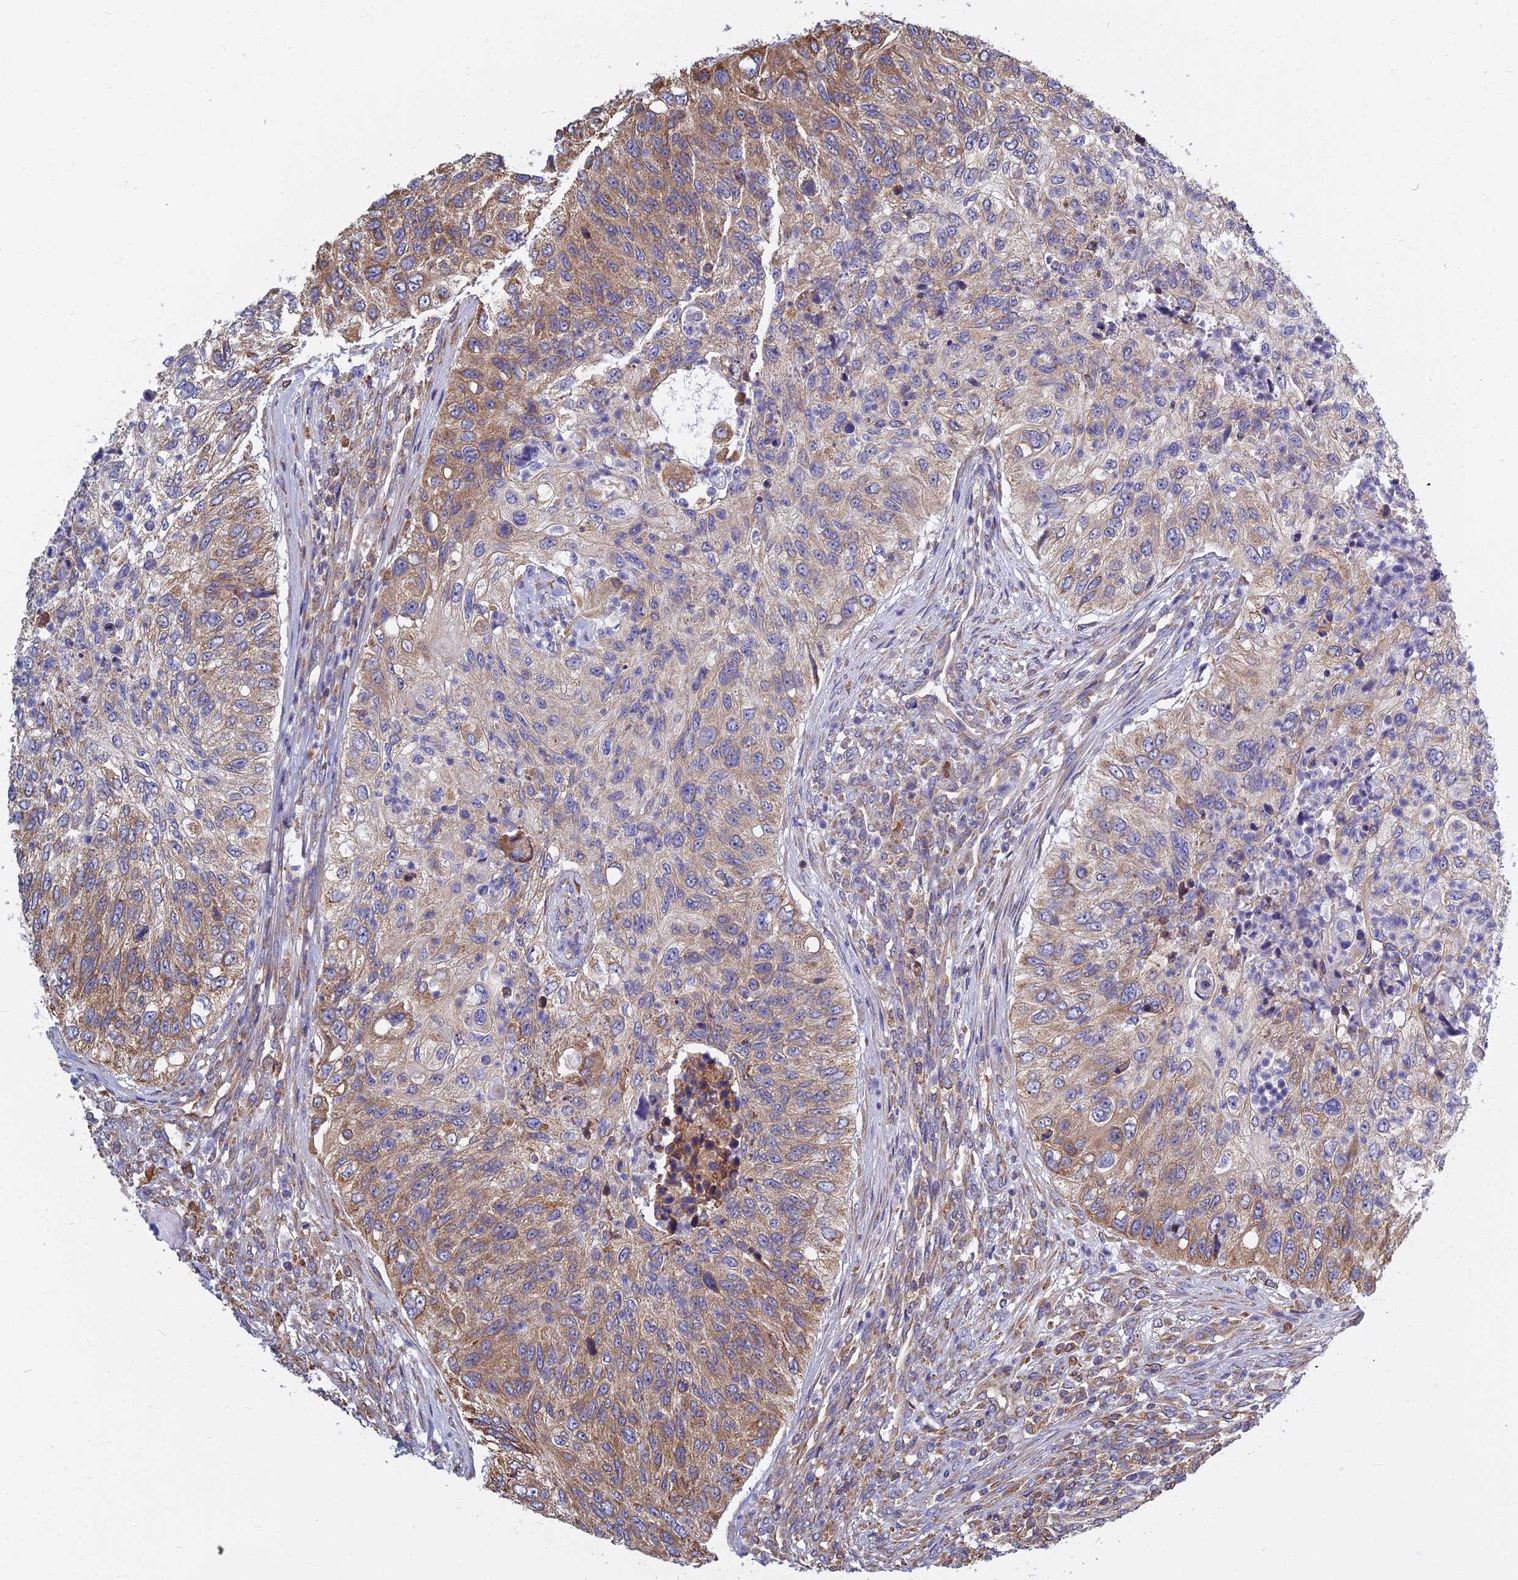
{"staining": {"intensity": "moderate", "quantity": "25%-75%", "location": "cytoplasmic/membranous"}, "tissue": "urothelial cancer", "cell_type": "Tumor cells", "image_type": "cancer", "snomed": [{"axis": "morphology", "description": "Urothelial carcinoma, High grade"}, {"axis": "topography", "description": "Urinary bladder"}], "caption": "Urothelial cancer tissue shows moderate cytoplasmic/membranous expression in about 25%-75% of tumor cells, visualized by immunohistochemistry. (Brightfield microscopy of DAB IHC at high magnification).", "gene": "KIAA1143", "patient": {"sex": "female", "age": 60}}